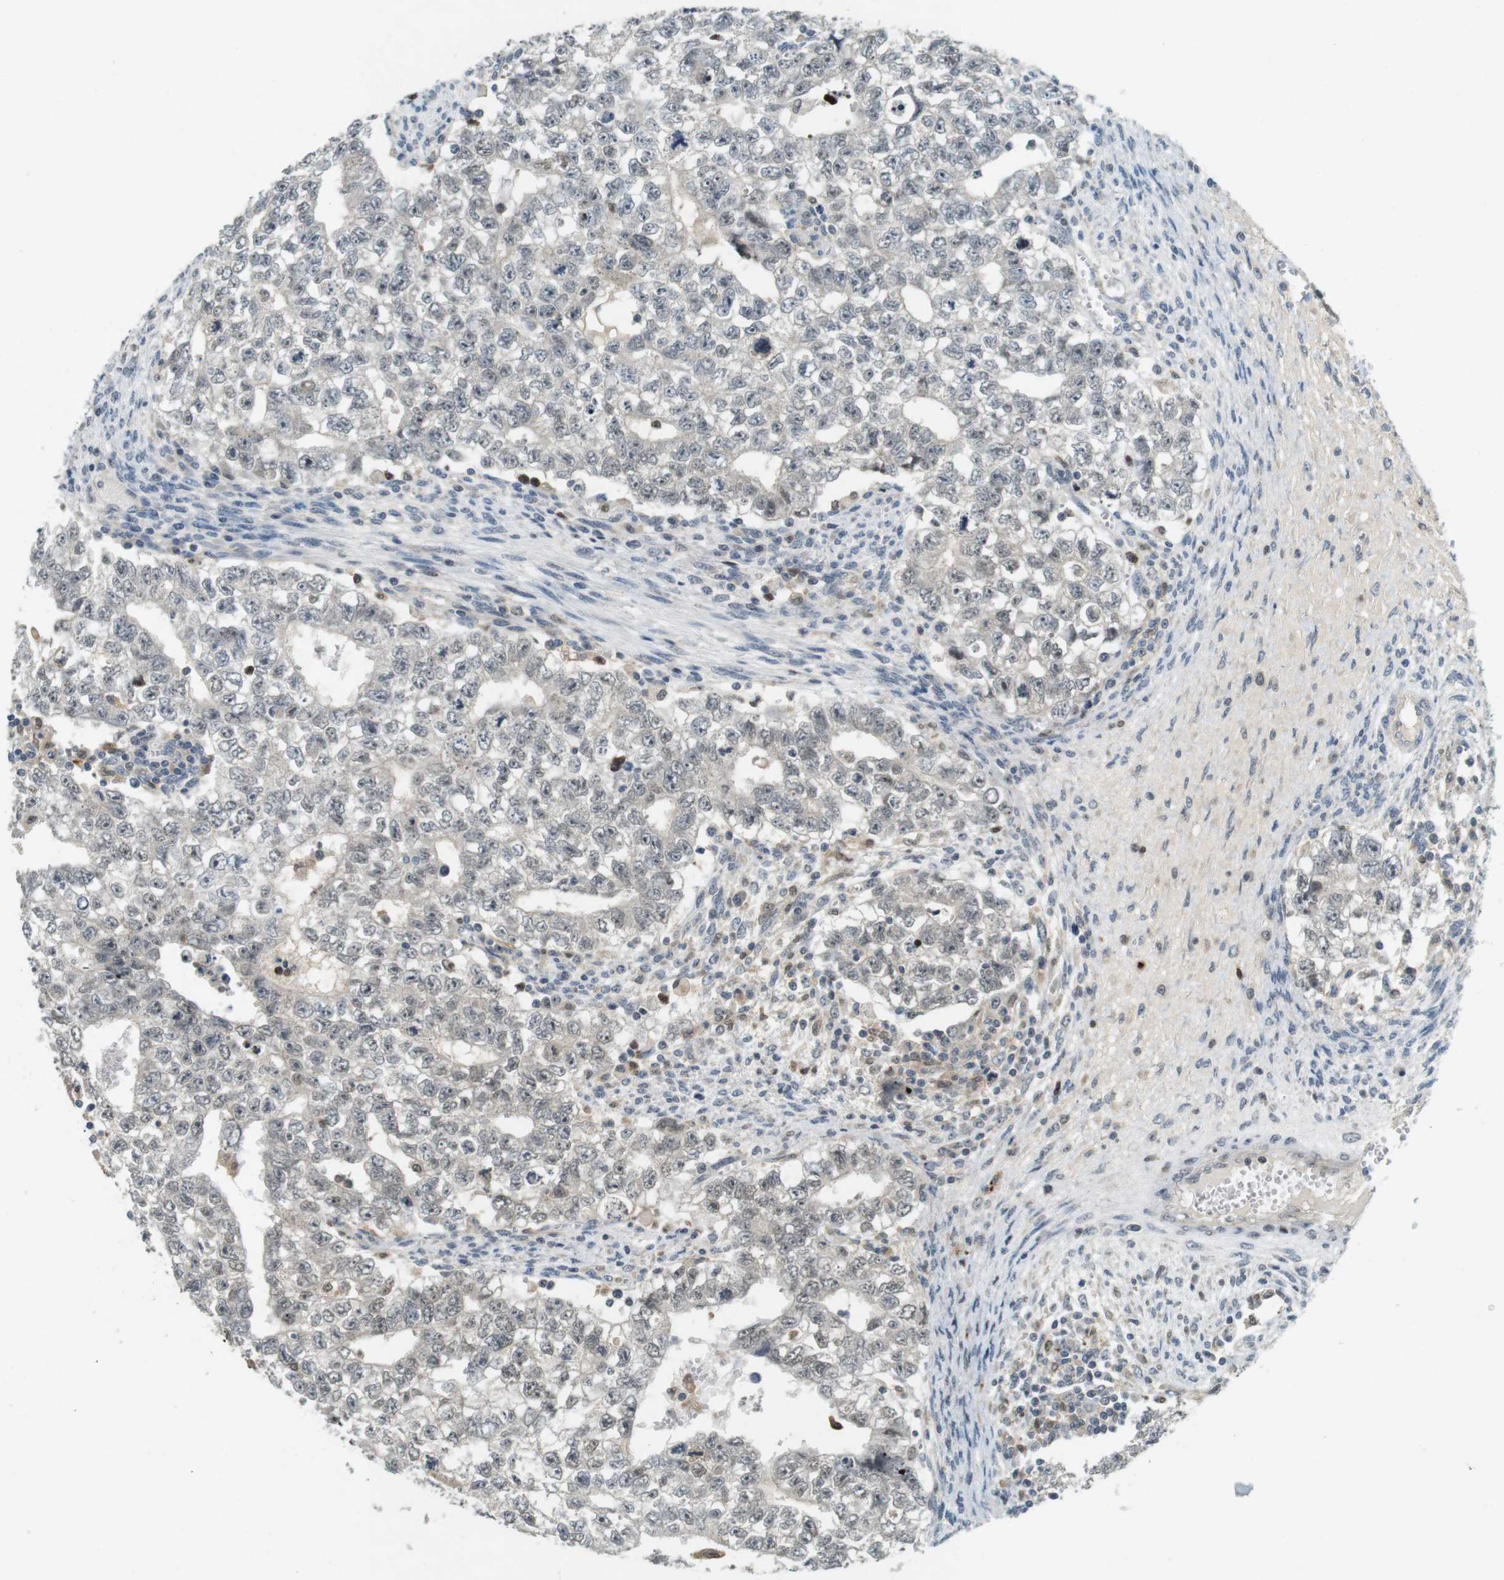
{"staining": {"intensity": "weak", "quantity": "<25%", "location": "nuclear"}, "tissue": "testis cancer", "cell_type": "Tumor cells", "image_type": "cancer", "snomed": [{"axis": "morphology", "description": "Seminoma, NOS"}, {"axis": "morphology", "description": "Carcinoma, Embryonal, NOS"}, {"axis": "topography", "description": "Testis"}], "caption": "Protein analysis of testis embryonal carcinoma shows no significant expression in tumor cells. (DAB (3,3'-diaminobenzidine) immunohistochemistry (IHC), high magnification).", "gene": "CDK14", "patient": {"sex": "male", "age": 38}}